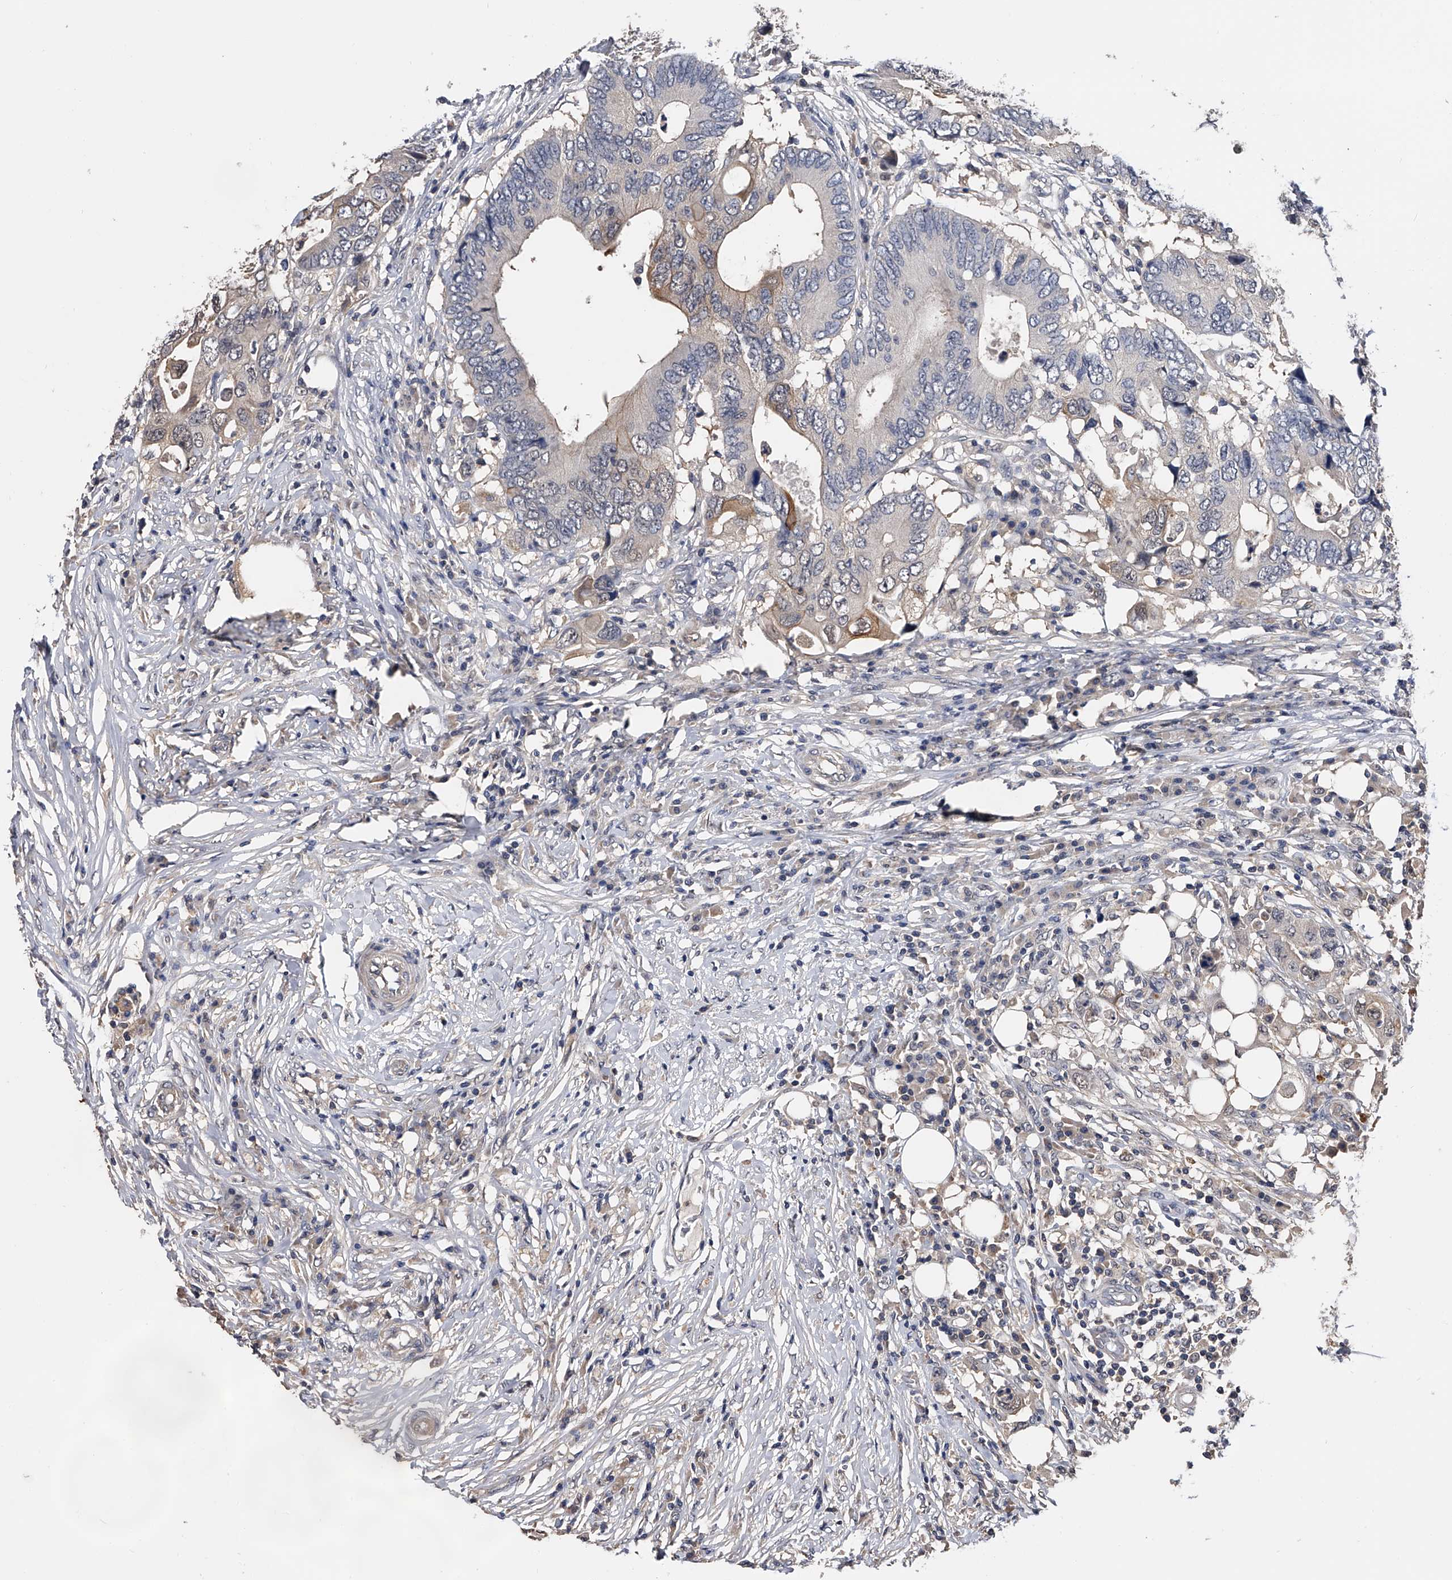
{"staining": {"intensity": "weak", "quantity": "<25%", "location": "cytoplasmic/membranous"}, "tissue": "colorectal cancer", "cell_type": "Tumor cells", "image_type": "cancer", "snomed": [{"axis": "morphology", "description": "Adenocarcinoma, NOS"}, {"axis": "topography", "description": "Colon"}], "caption": "Photomicrograph shows no significant protein expression in tumor cells of adenocarcinoma (colorectal). Nuclei are stained in blue.", "gene": "EFCAB7", "patient": {"sex": "male", "age": 71}}